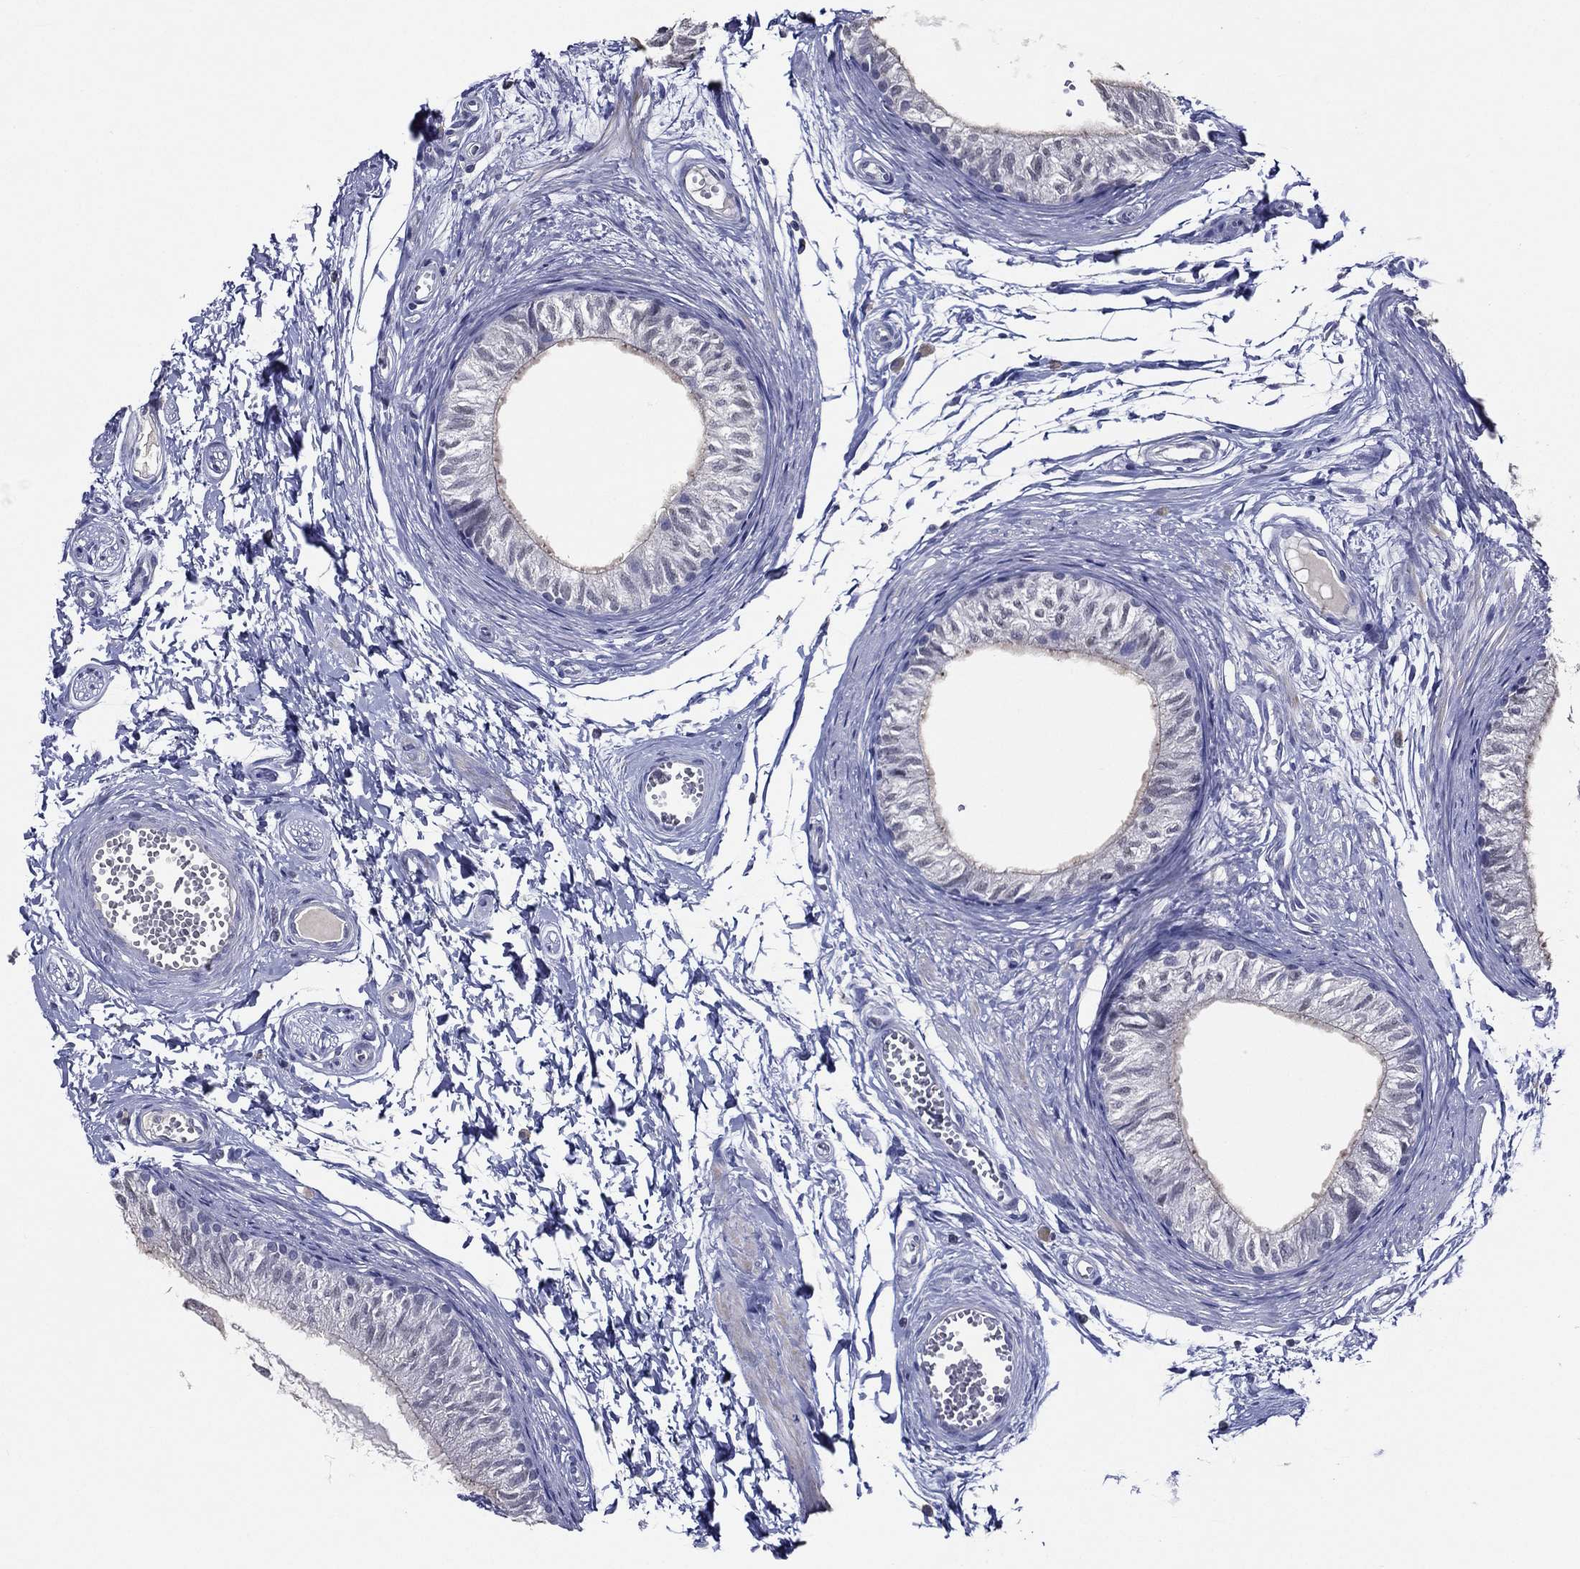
{"staining": {"intensity": "negative", "quantity": "none", "location": "none"}, "tissue": "epididymis", "cell_type": "Glandular cells", "image_type": "normal", "snomed": [{"axis": "morphology", "description": "Normal tissue, NOS"}, {"axis": "topography", "description": "Epididymis"}], "caption": "Epididymis was stained to show a protein in brown. There is no significant staining in glandular cells. The staining was performed using DAB to visualize the protein expression in brown, while the nuclei were stained in blue with hematoxylin (Magnification: 20x).", "gene": "TFAP2A", "patient": {"sex": "male", "age": 22}}